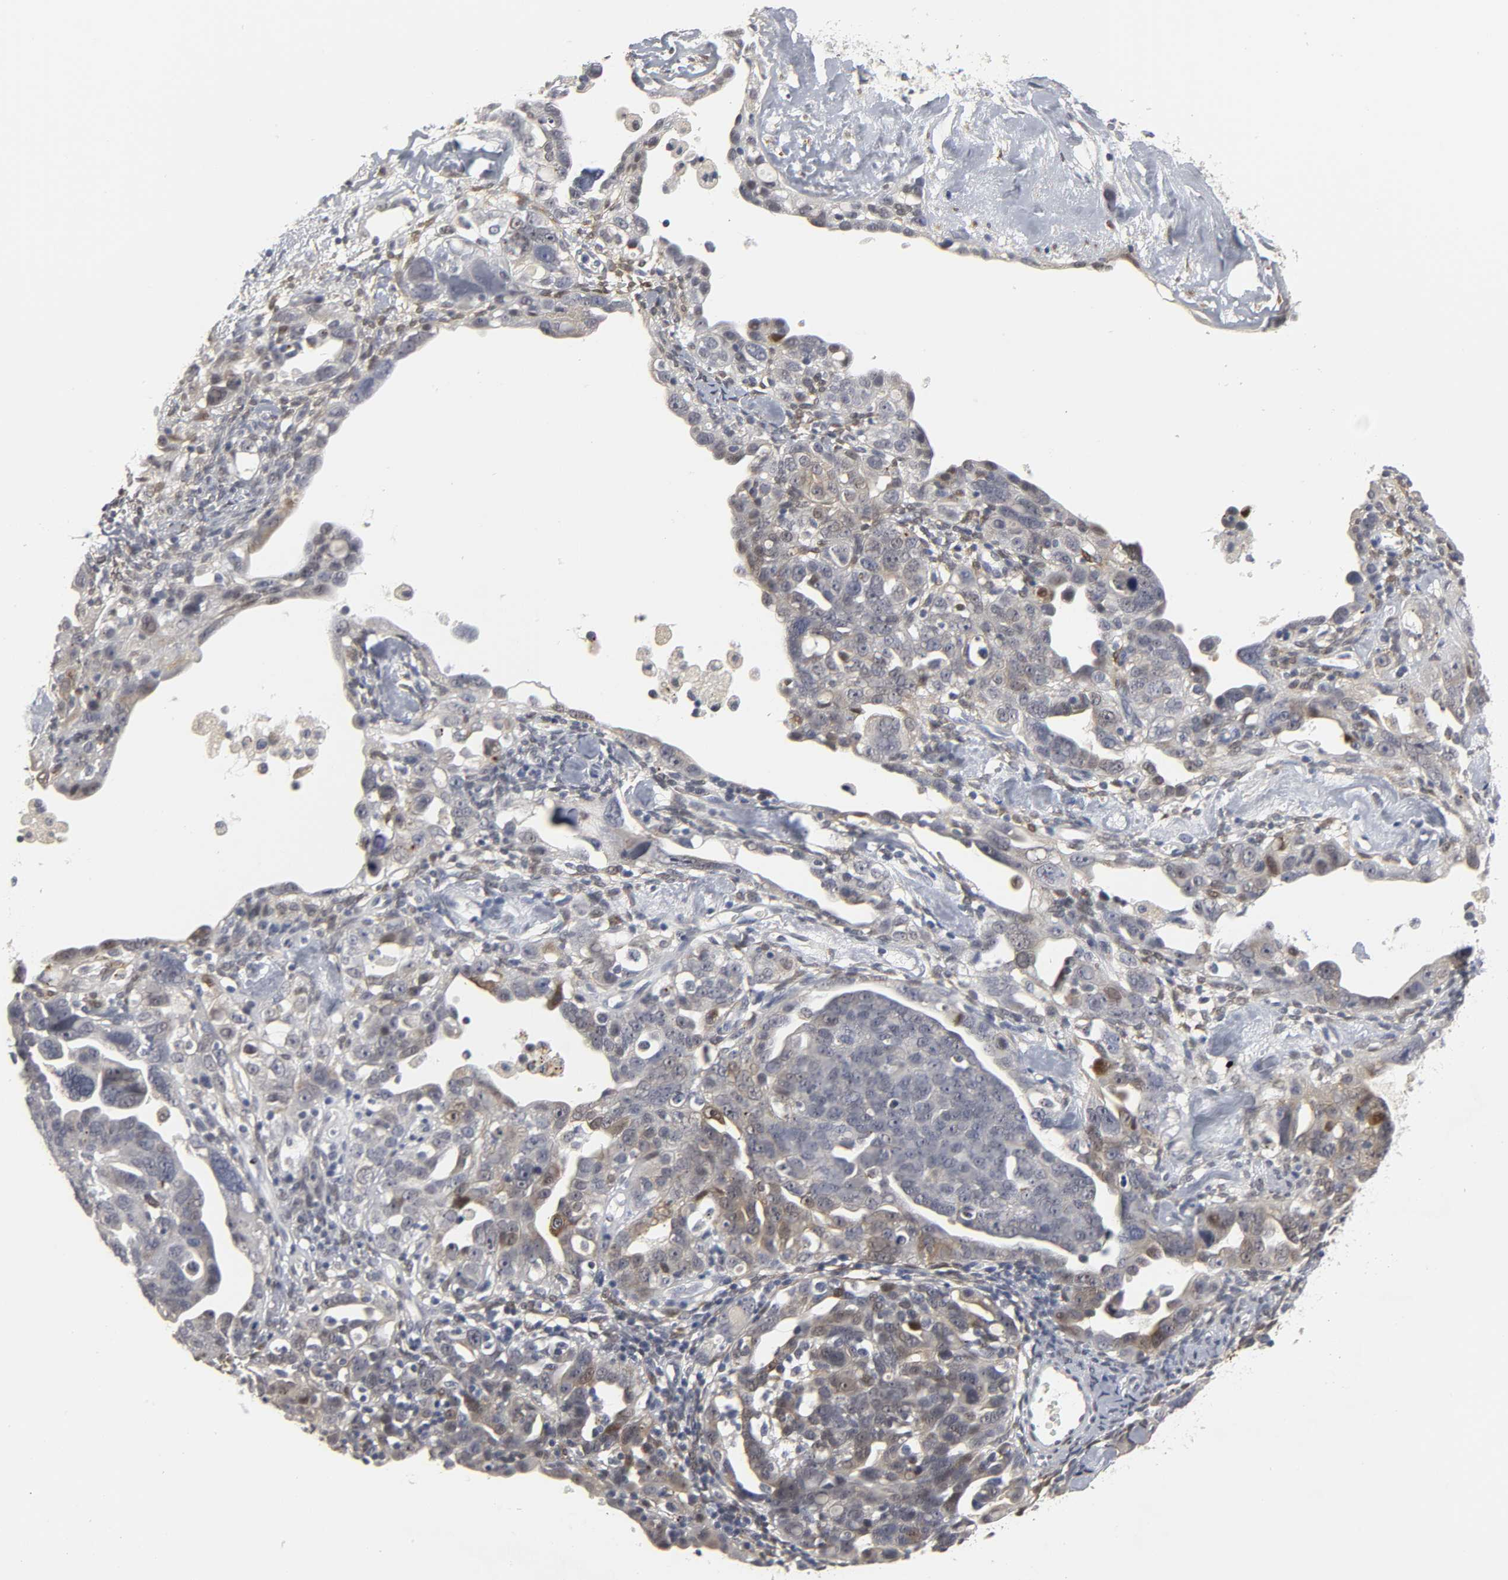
{"staining": {"intensity": "weak", "quantity": "25%-75%", "location": "cytoplasmic/membranous"}, "tissue": "ovarian cancer", "cell_type": "Tumor cells", "image_type": "cancer", "snomed": [{"axis": "morphology", "description": "Cystadenocarcinoma, serous, NOS"}, {"axis": "topography", "description": "Ovary"}], "caption": "Human ovarian serous cystadenocarcinoma stained with a protein marker demonstrates weak staining in tumor cells.", "gene": "PDLIM3", "patient": {"sex": "female", "age": 66}}